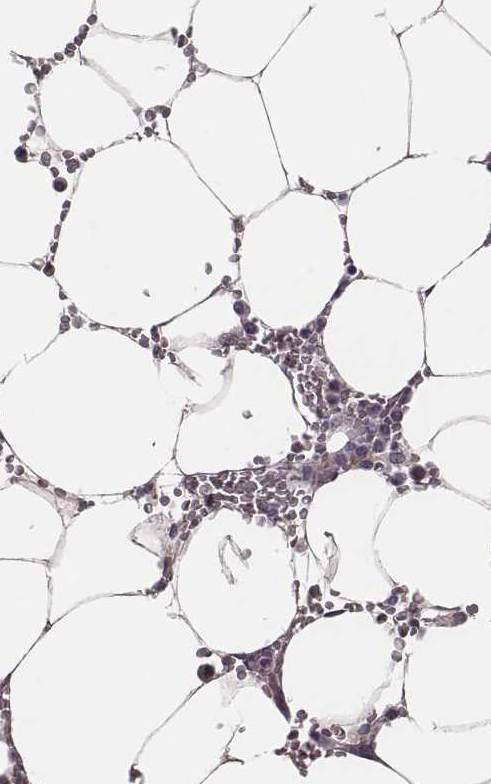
{"staining": {"intensity": "negative", "quantity": "none", "location": "none"}, "tissue": "bone marrow", "cell_type": "Hematopoietic cells", "image_type": "normal", "snomed": [{"axis": "morphology", "description": "Normal tissue, NOS"}, {"axis": "topography", "description": "Bone marrow"}], "caption": "Bone marrow was stained to show a protein in brown. There is no significant expression in hematopoietic cells. (Immunohistochemistry, brightfield microscopy, high magnification).", "gene": "SLC22A6", "patient": {"sex": "female", "age": 52}}